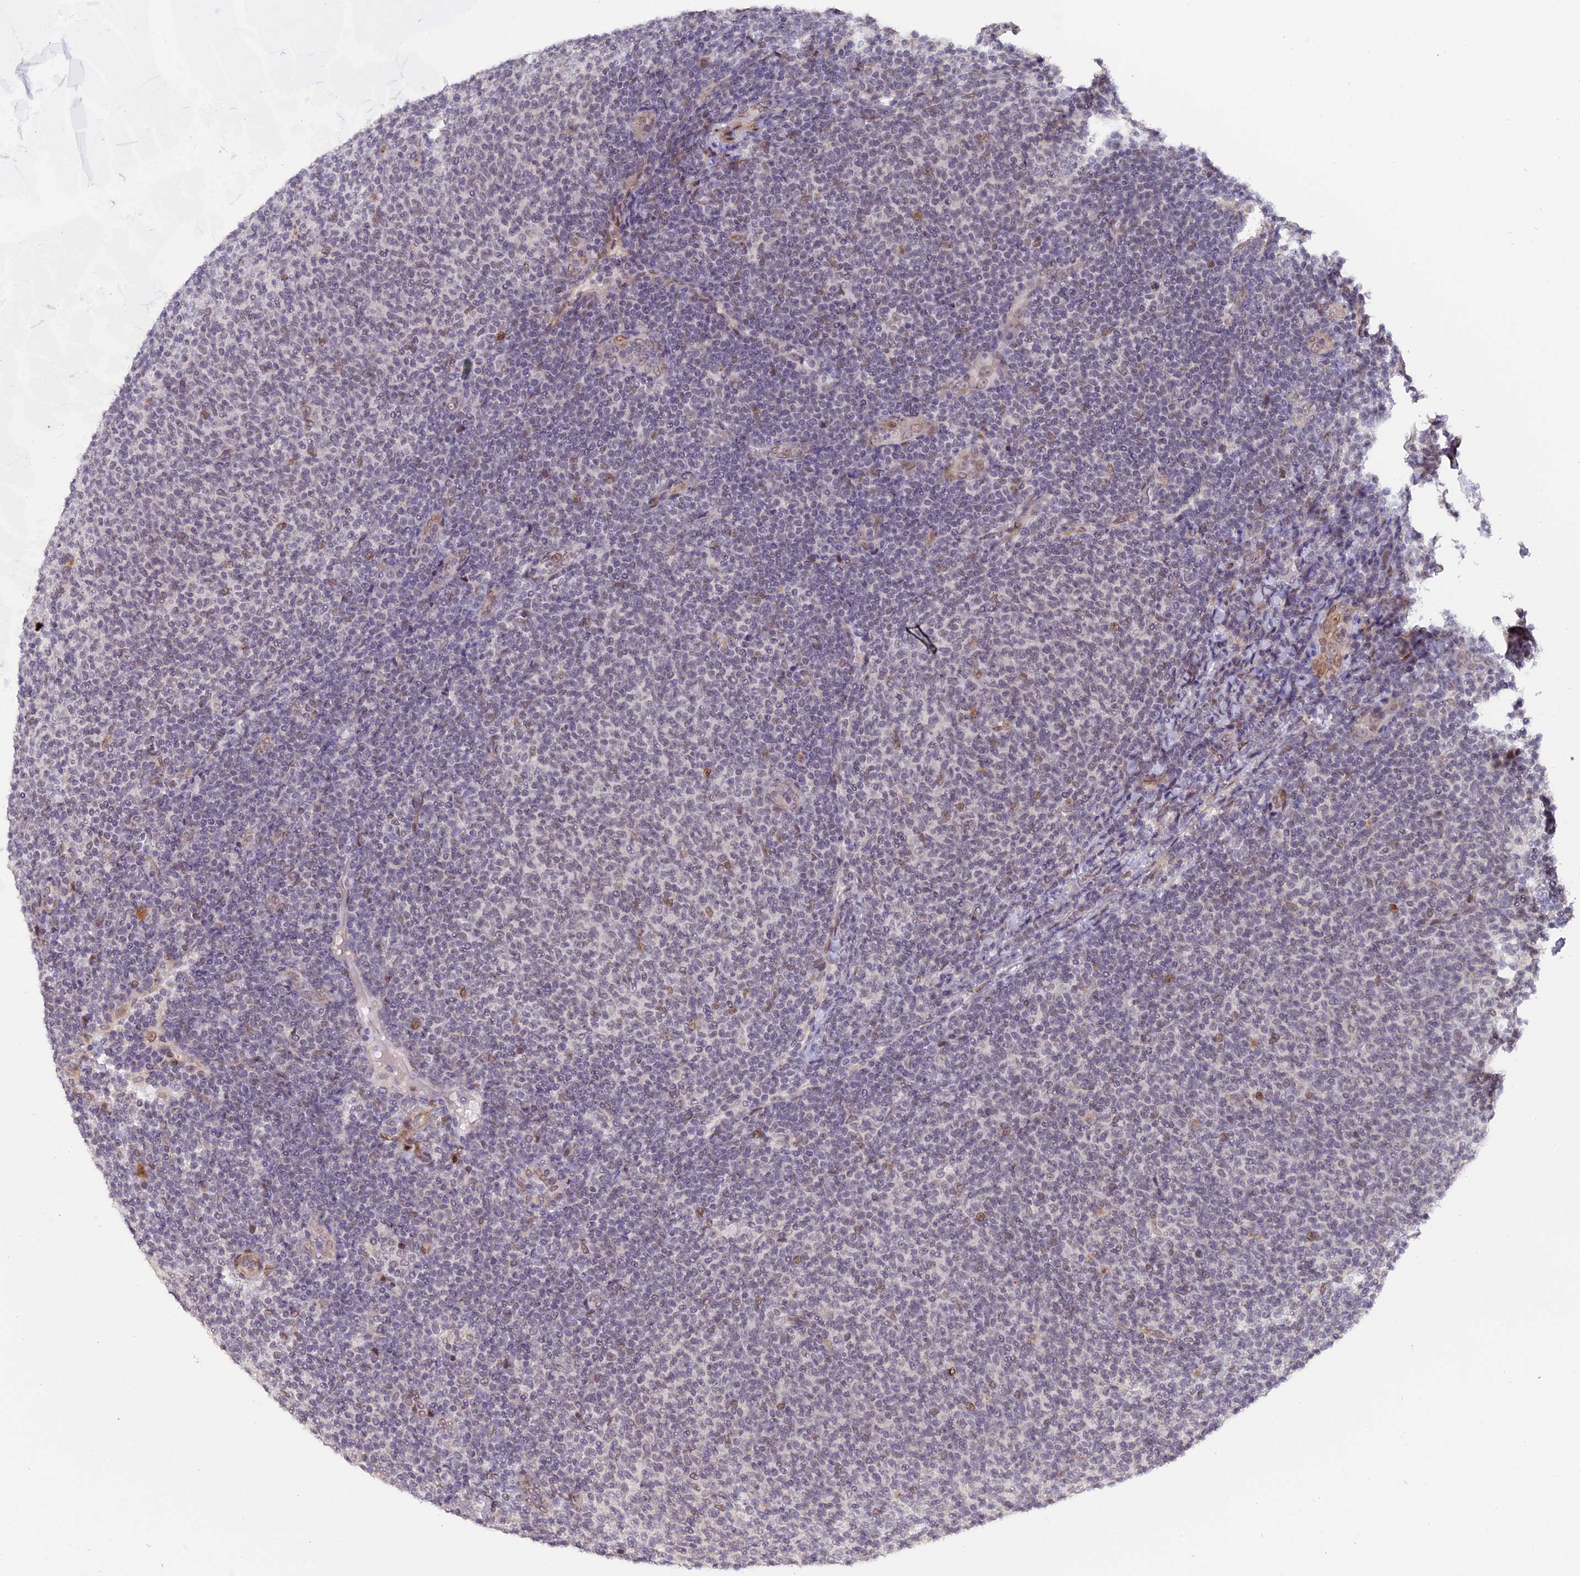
{"staining": {"intensity": "weak", "quantity": "<25%", "location": "nuclear"}, "tissue": "lymphoma", "cell_type": "Tumor cells", "image_type": "cancer", "snomed": [{"axis": "morphology", "description": "Malignant lymphoma, non-Hodgkin's type, Low grade"}, {"axis": "topography", "description": "Lymph node"}], "caption": "This is an IHC histopathology image of human malignant lymphoma, non-Hodgkin's type (low-grade). There is no expression in tumor cells.", "gene": "PYGO1", "patient": {"sex": "male", "age": 66}}